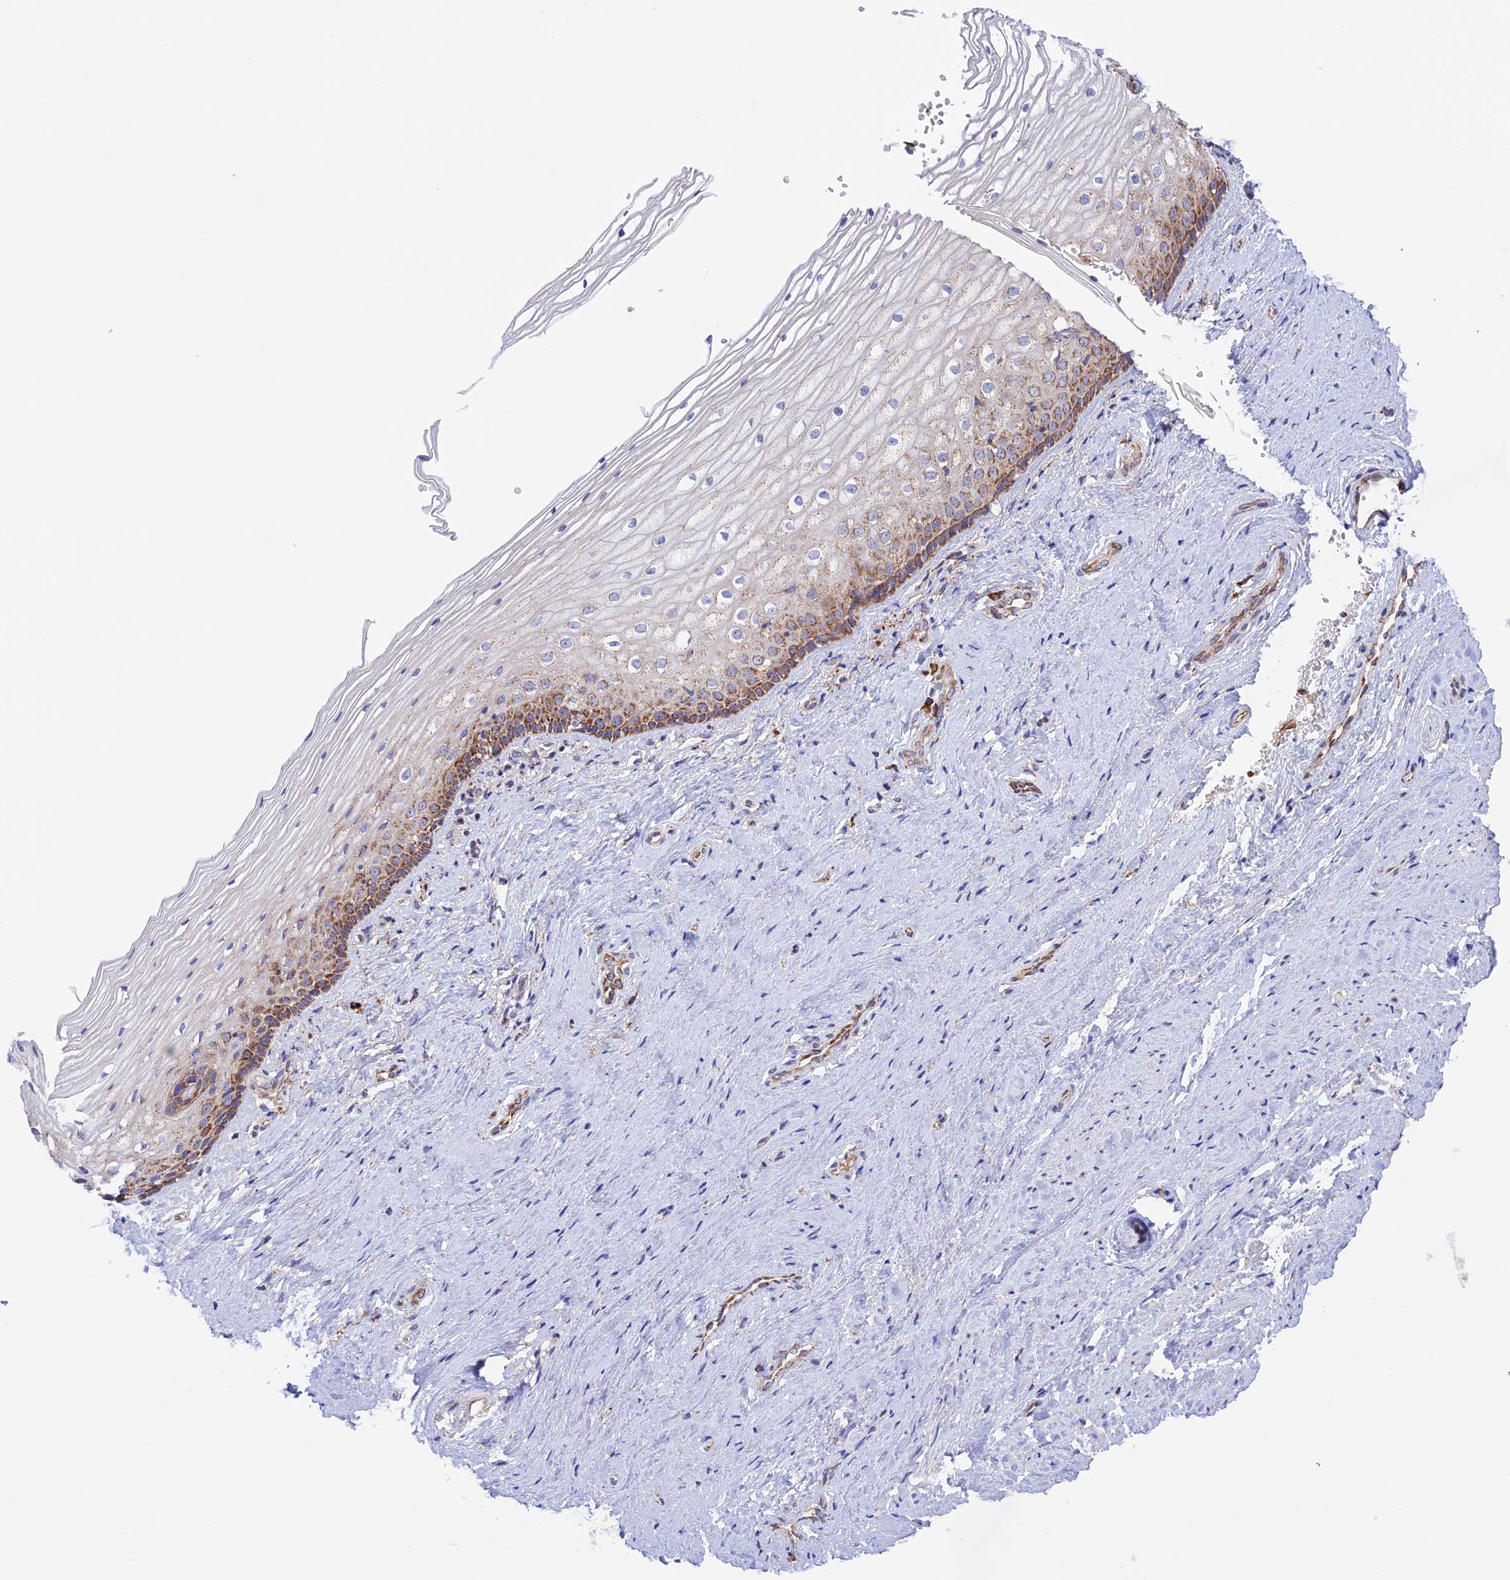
{"staining": {"intensity": "moderate", "quantity": "25%-75%", "location": "cytoplasmic/membranous"}, "tissue": "vagina", "cell_type": "Squamous epithelial cells", "image_type": "normal", "snomed": [{"axis": "morphology", "description": "Normal tissue, NOS"}, {"axis": "topography", "description": "Vagina"}], "caption": "A brown stain highlights moderate cytoplasmic/membranous staining of a protein in squamous epithelial cells of benign vagina. The staining was performed using DAB, with brown indicating positive protein expression. Nuclei are stained blue with hematoxylin.", "gene": "UAP1L1", "patient": {"sex": "female", "age": 46}}